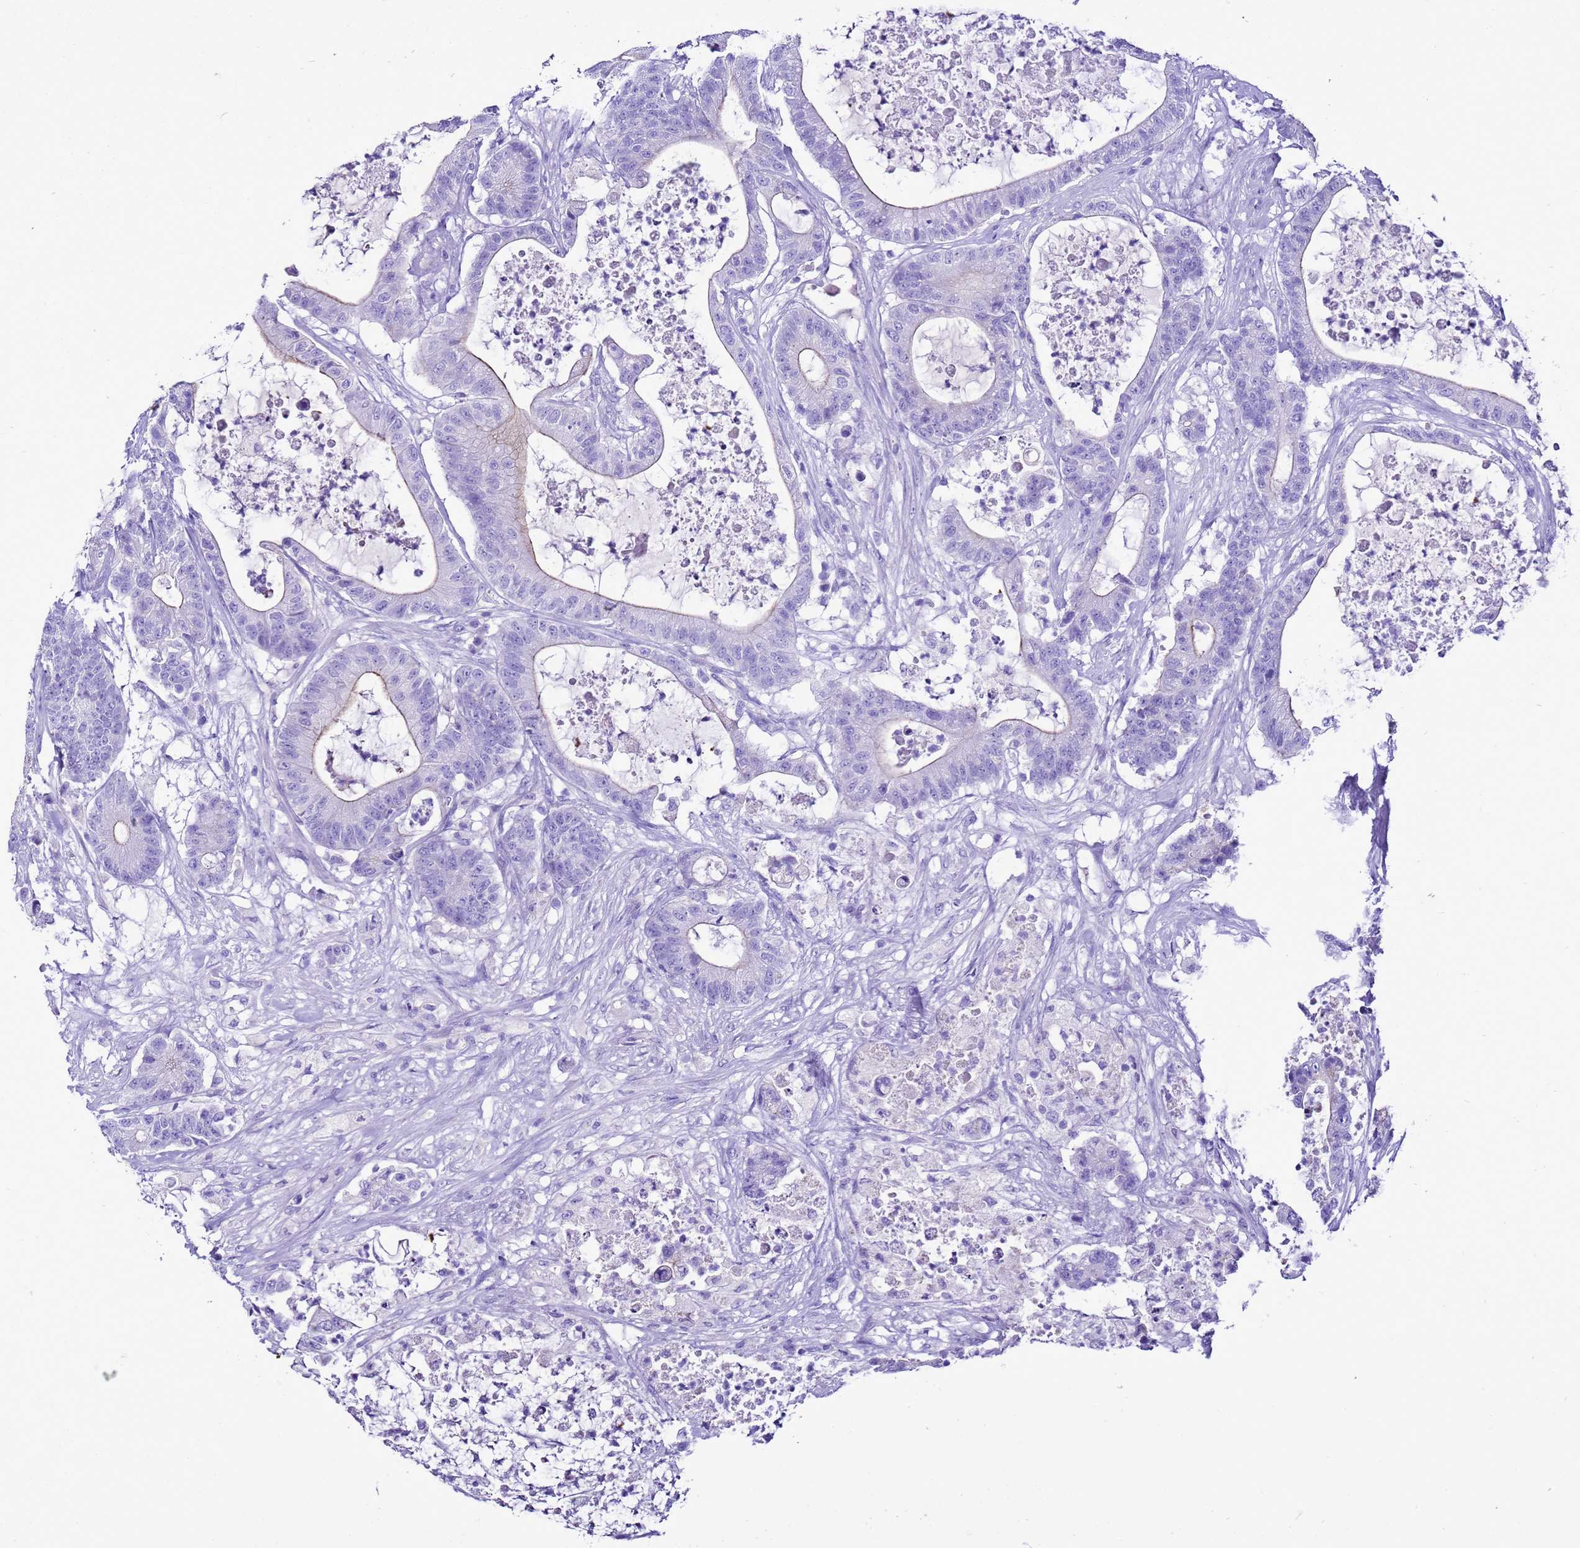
{"staining": {"intensity": "negative", "quantity": "none", "location": "none"}, "tissue": "colorectal cancer", "cell_type": "Tumor cells", "image_type": "cancer", "snomed": [{"axis": "morphology", "description": "Adenocarcinoma, NOS"}, {"axis": "topography", "description": "Colon"}], "caption": "Tumor cells are negative for protein expression in human colorectal cancer.", "gene": "BEST2", "patient": {"sex": "female", "age": 84}}